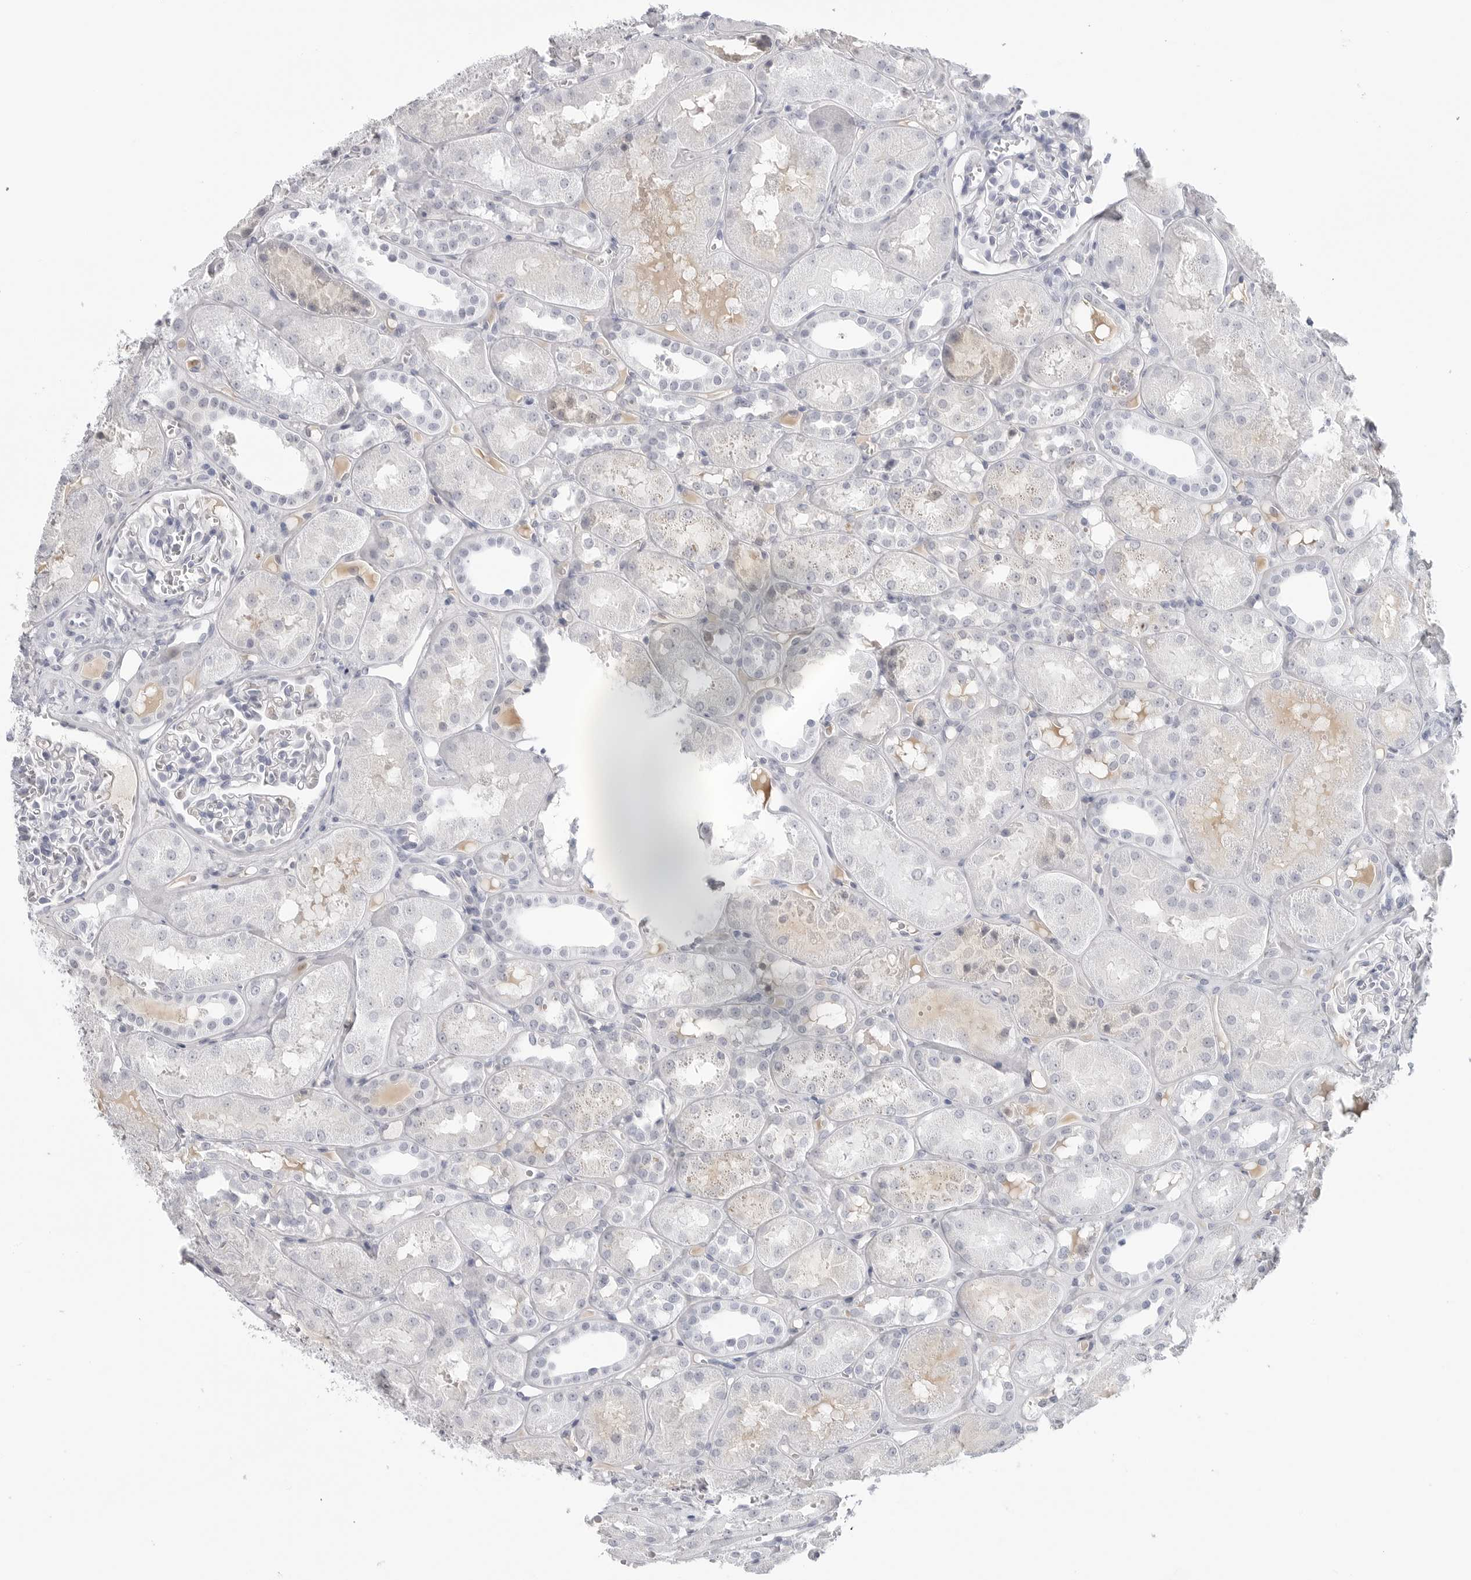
{"staining": {"intensity": "negative", "quantity": "none", "location": "none"}, "tissue": "kidney", "cell_type": "Cells in glomeruli", "image_type": "normal", "snomed": [{"axis": "morphology", "description": "Normal tissue, NOS"}, {"axis": "topography", "description": "Kidney"}], "caption": "Kidney stained for a protein using immunohistochemistry shows no expression cells in glomeruli.", "gene": "AMPD1", "patient": {"sex": "male", "age": 16}}